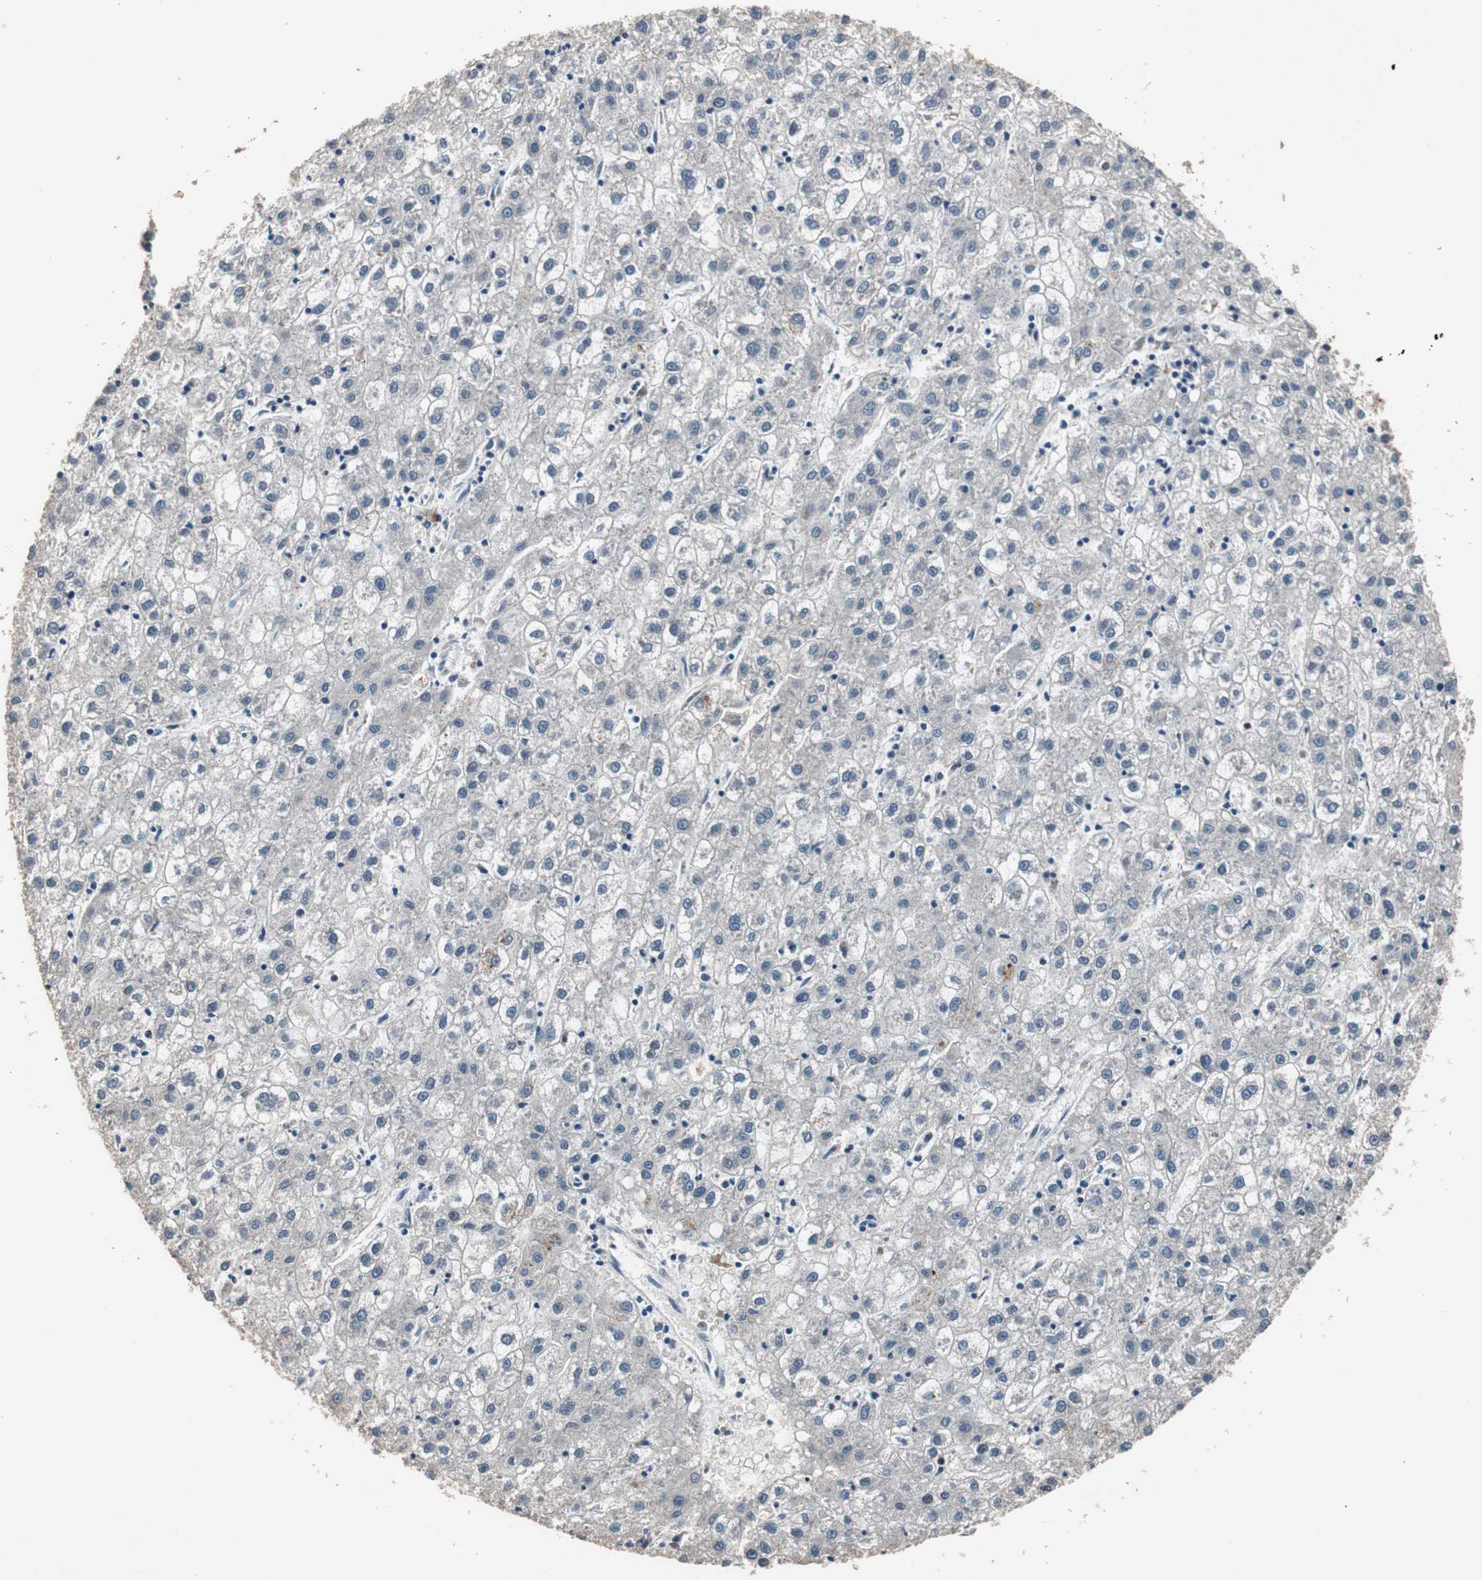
{"staining": {"intensity": "negative", "quantity": "none", "location": "none"}, "tissue": "liver cancer", "cell_type": "Tumor cells", "image_type": "cancer", "snomed": [{"axis": "morphology", "description": "Carcinoma, Hepatocellular, NOS"}, {"axis": "topography", "description": "Liver"}], "caption": "A photomicrograph of human hepatocellular carcinoma (liver) is negative for staining in tumor cells.", "gene": "BOLA1", "patient": {"sex": "male", "age": 72}}